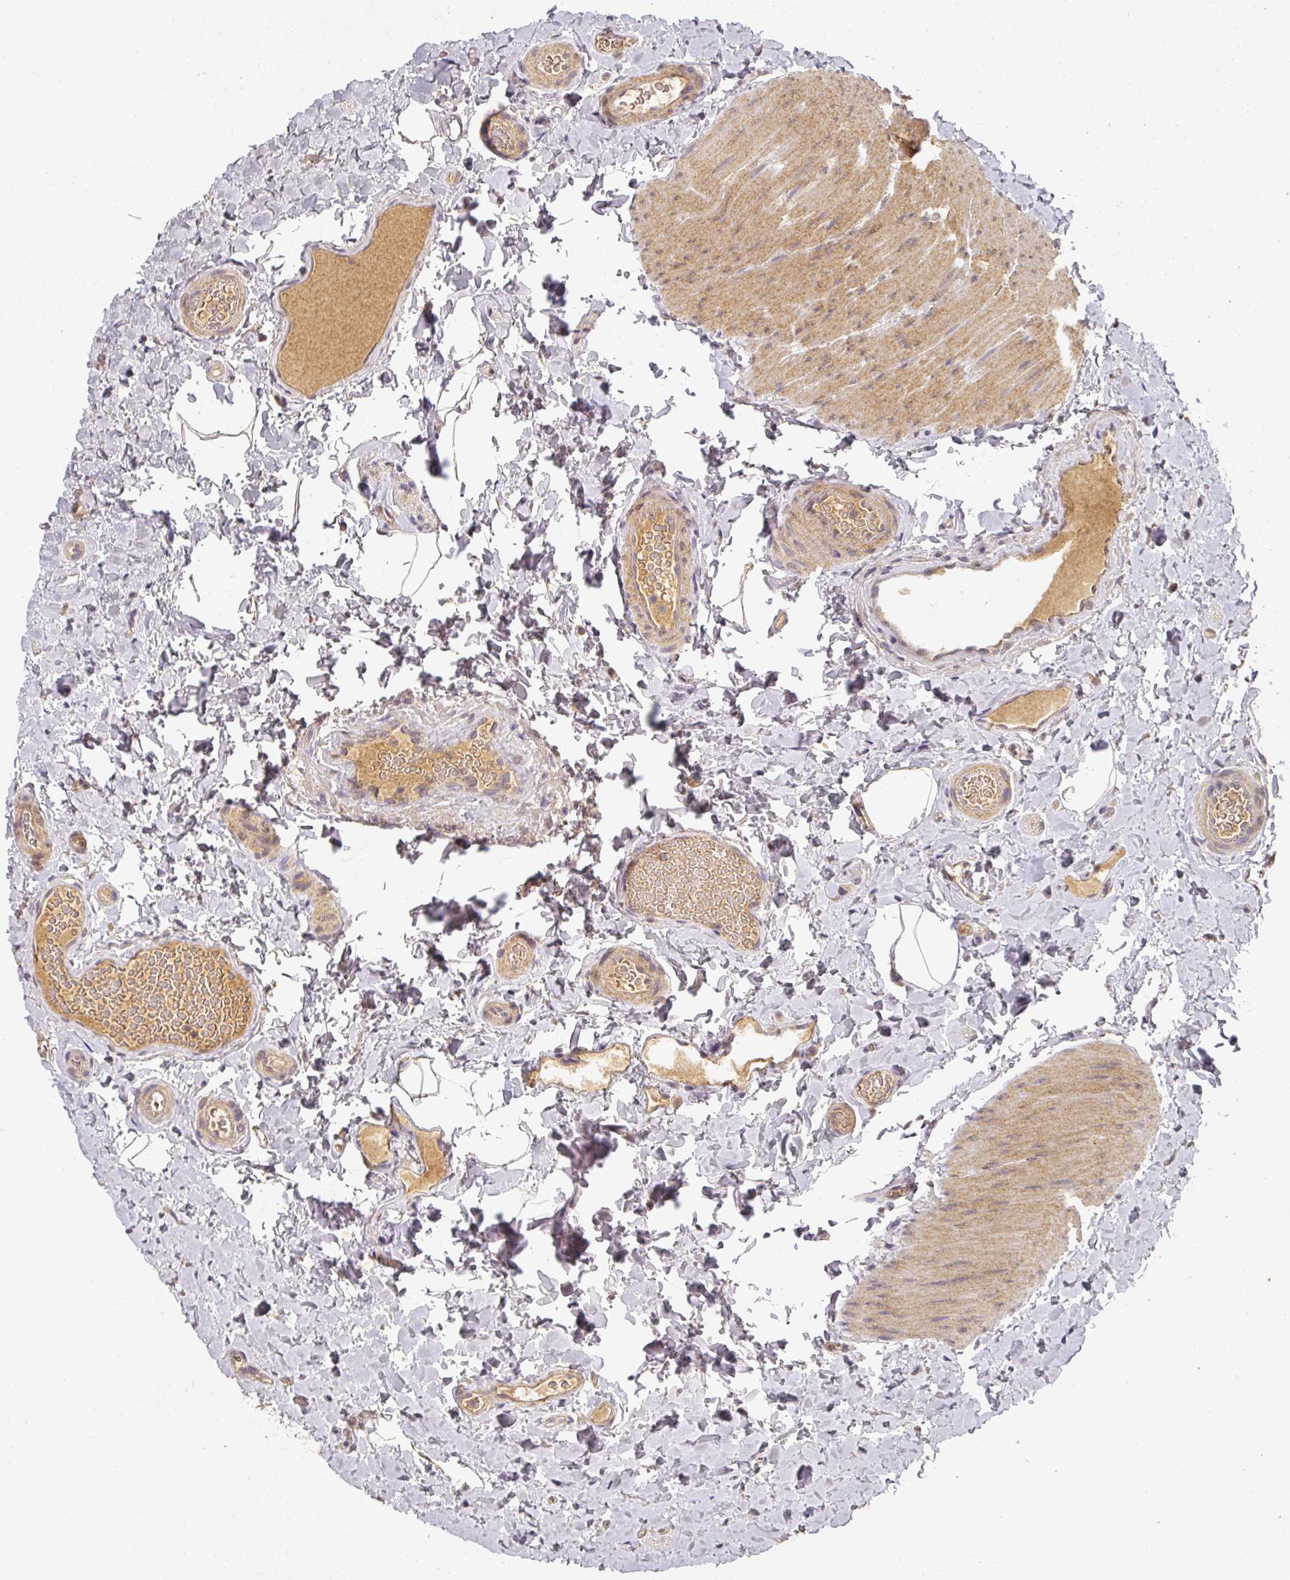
{"staining": {"intensity": "weak", "quantity": ">75%", "location": "cytoplasmic/membranous"}, "tissue": "colon", "cell_type": "Endothelial cells", "image_type": "normal", "snomed": [{"axis": "morphology", "description": "Normal tissue, NOS"}, {"axis": "topography", "description": "Colon"}], "caption": "Immunohistochemistry (IHC) photomicrograph of unremarkable colon: human colon stained using immunohistochemistry demonstrates low levels of weak protein expression localized specifically in the cytoplasmic/membranous of endothelial cells, appearing as a cytoplasmic/membranous brown color.", "gene": "EXTL3", "patient": {"sex": "male", "age": 46}}